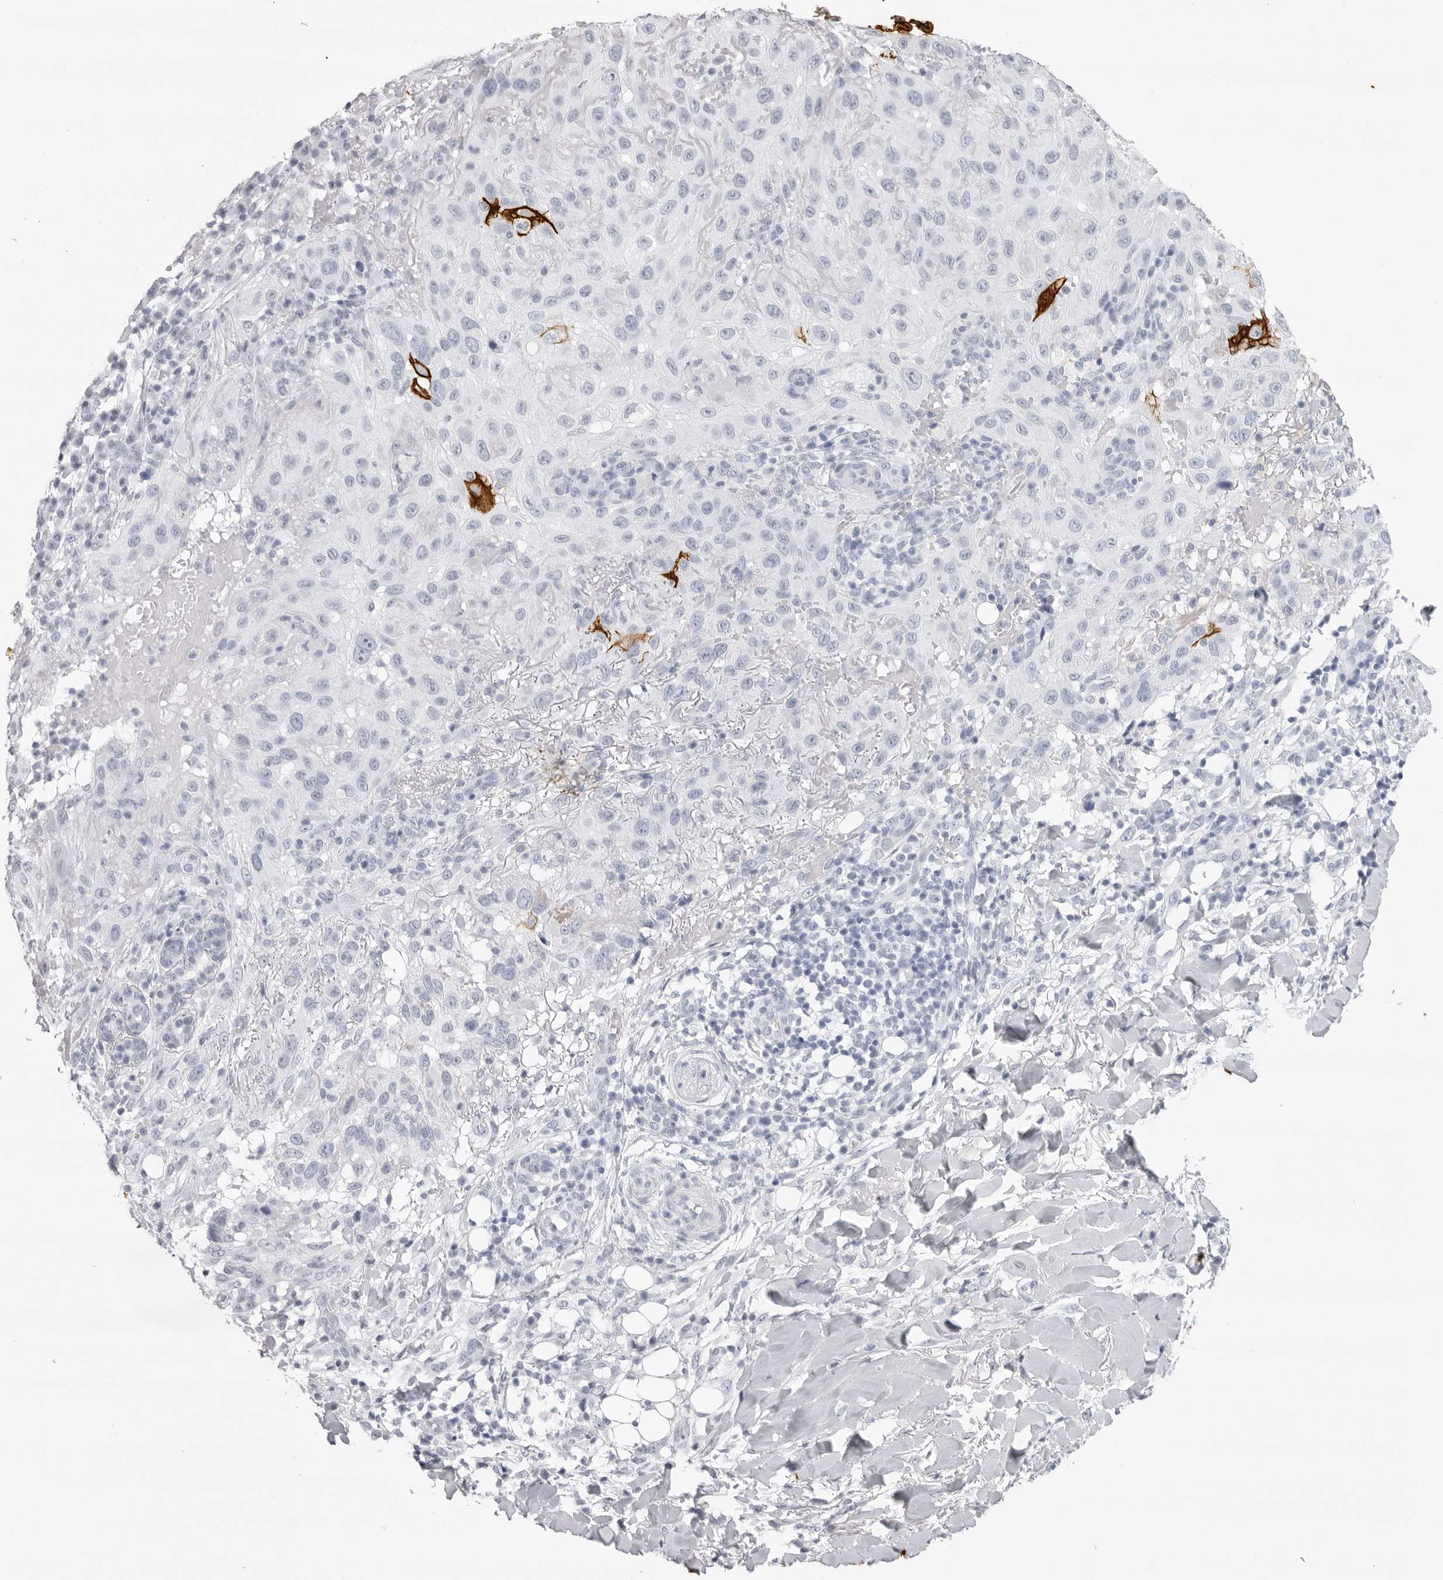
{"staining": {"intensity": "strong", "quantity": "<25%", "location": "cytoplasmic/membranous"}, "tissue": "skin cancer", "cell_type": "Tumor cells", "image_type": "cancer", "snomed": [{"axis": "morphology", "description": "Normal tissue, NOS"}, {"axis": "morphology", "description": "Squamous cell carcinoma, NOS"}, {"axis": "topography", "description": "Skin"}], "caption": "Strong cytoplasmic/membranous protein staining is identified in approximately <25% of tumor cells in skin squamous cell carcinoma.", "gene": "KLK9", "patient": {"sex": "female", "age": 96}}